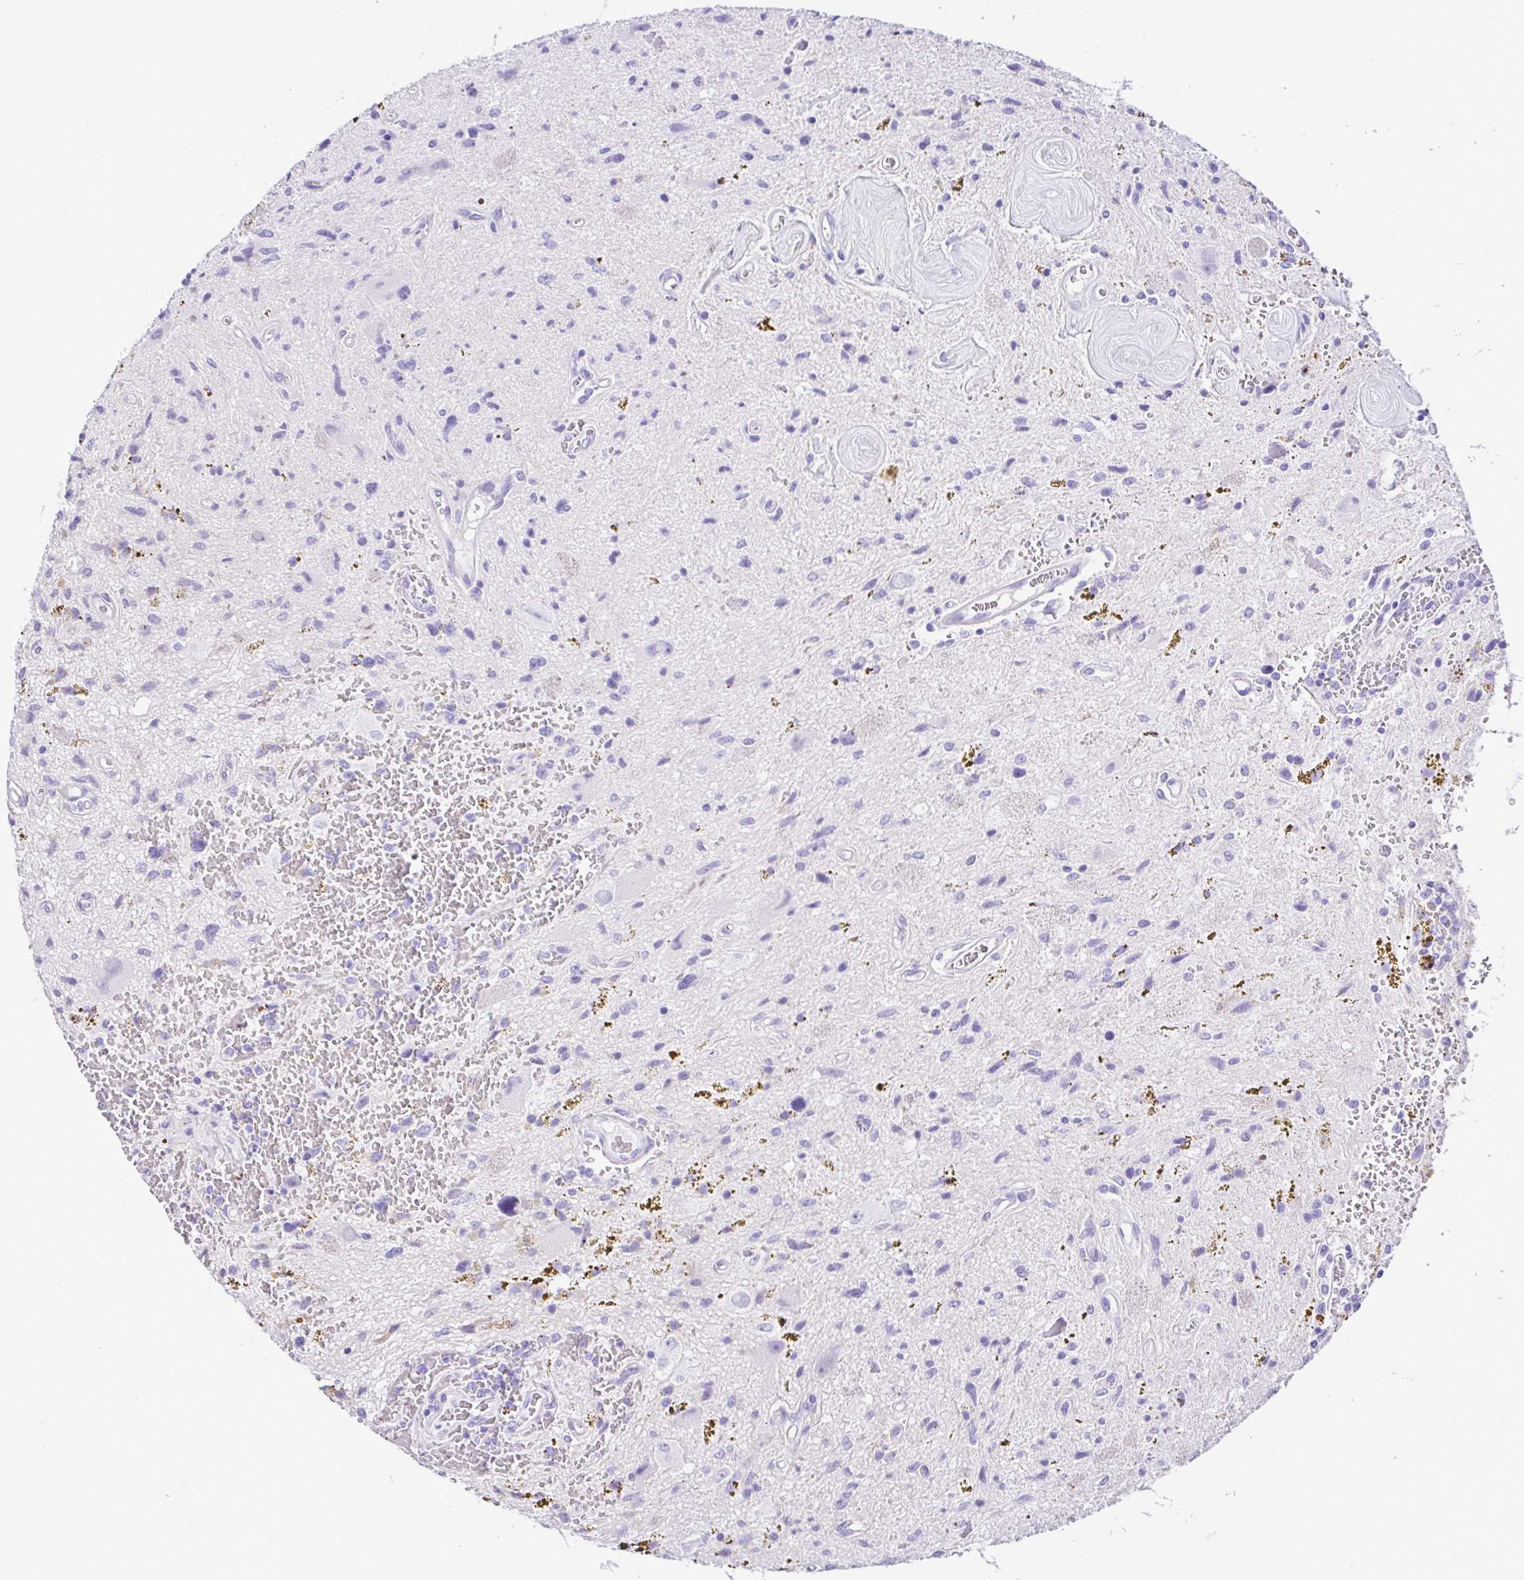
{"staining": {"intensity": "negative", "quantity": "none", "location": "none"}, "tissue": "glioma", "cell_type": "Tumor cells", "image_type": "cancer", "snomed": [{"axis": "morphology", "description": "Glioma, malignant, Low grade"}, {"axis": "topography", "description": "Cerebellum"}], "caption": "An immunohistochemistry (IHC) image of glioma is shown. There is no staining in tumor cells of glioma.", "gene": "CASP14", "patient": {"sex": "female", "age": 14}}